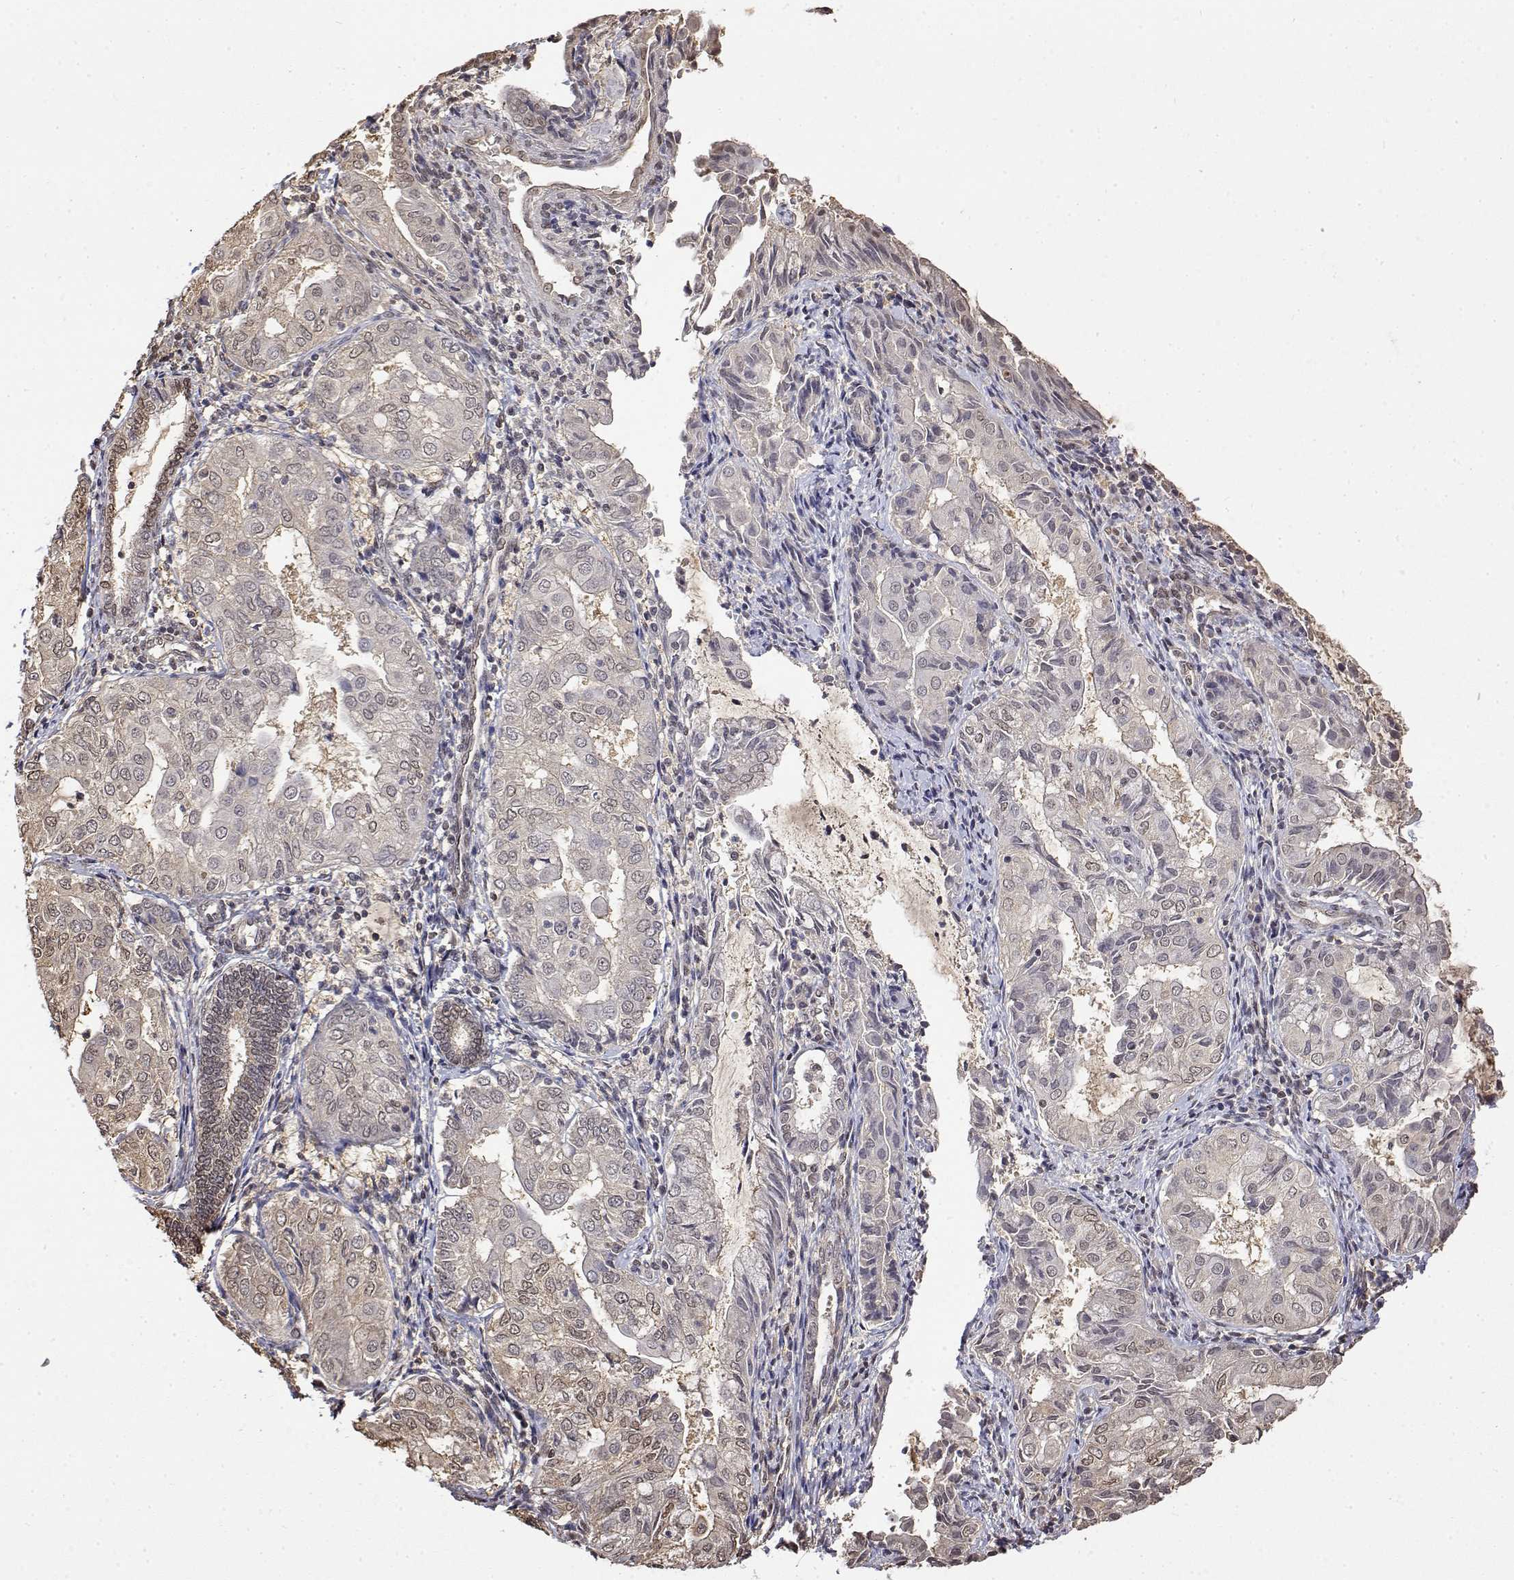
{"staining": {"intensity": "weak", "quantity": "<25%", "location": "nuclear"}, "tissue": "endometrial cancer", "cell_type": "Tumor cells", "image_type": "cancer", "snomed": [{"axis": "morphology", "description": "Adenocarcinoma, NOS"}, {"axis": "topography", "description": "Endometrium"}], "caption": "DAB (3,3'-diaminobenzidine) immunohistochemical staining of adenocarcinoma (endometrial) demonstrates no significant positivity in tumor cells.", "gene": "TPI1", "patient": {"sex": "female", "age": 68}}